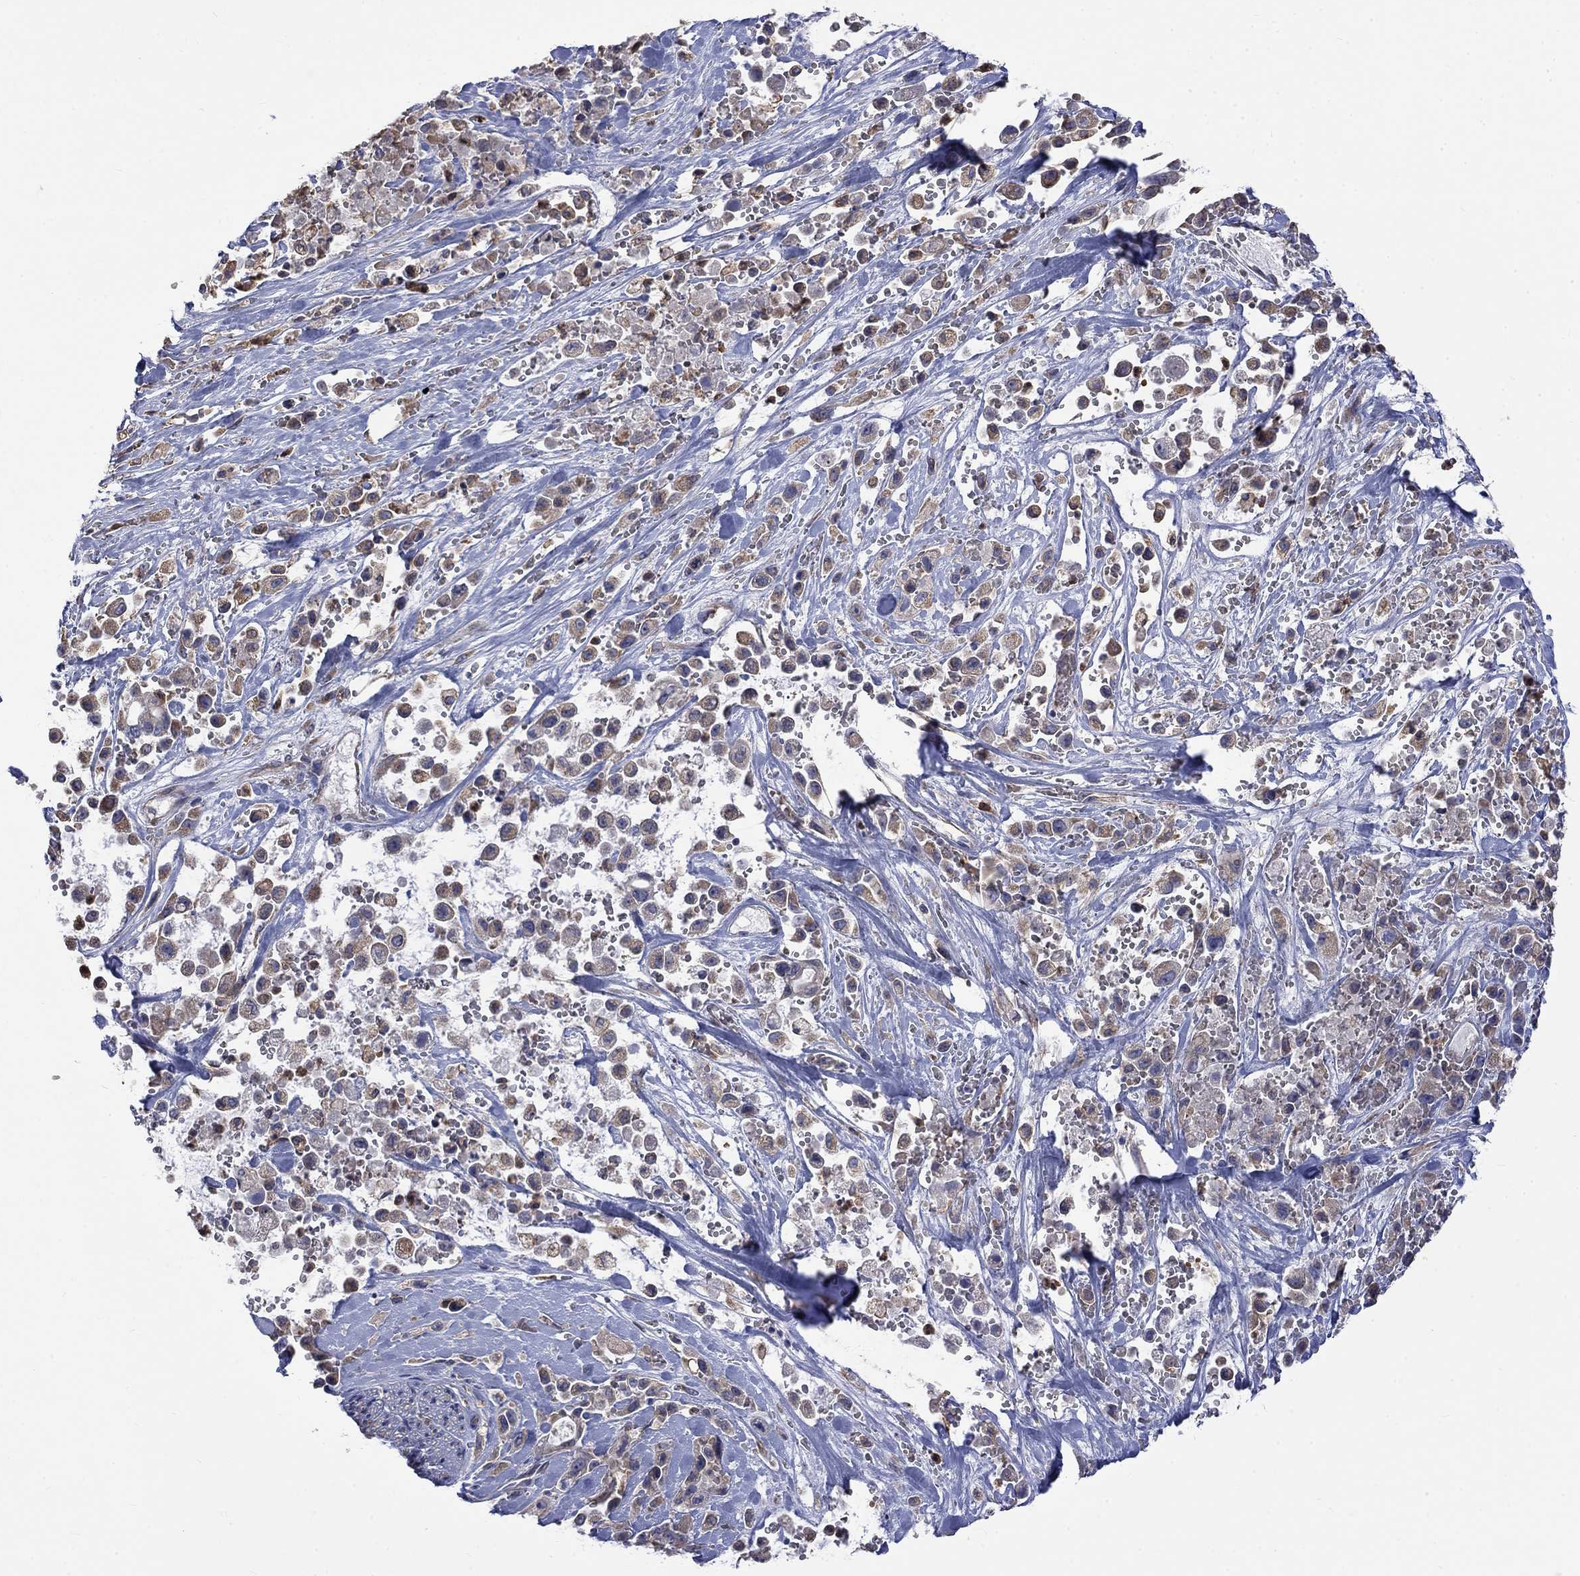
{"staining": {"intensity": "moderate", "quantity": "25%-75%", "location": "cytoplasmic/membranous"}, "tissue": "pancreatic cancer", "cell_type": "Tumor cells", "image_type": "cancer", "snomed": [{"axis": "morphology", "description": "Adenocarcinoma, NOS"}, {"axis": "topography", "description": "Pancreas"}], "caption": "Moderate cytoplasmic/membranous staining for a protein is present in approximately 25%-75% of tumor cells of adenocarcinoma (pancreatic) using IHC.", "gene": "CAMKK2", "patient": {"sex": "male", "age": 44}}